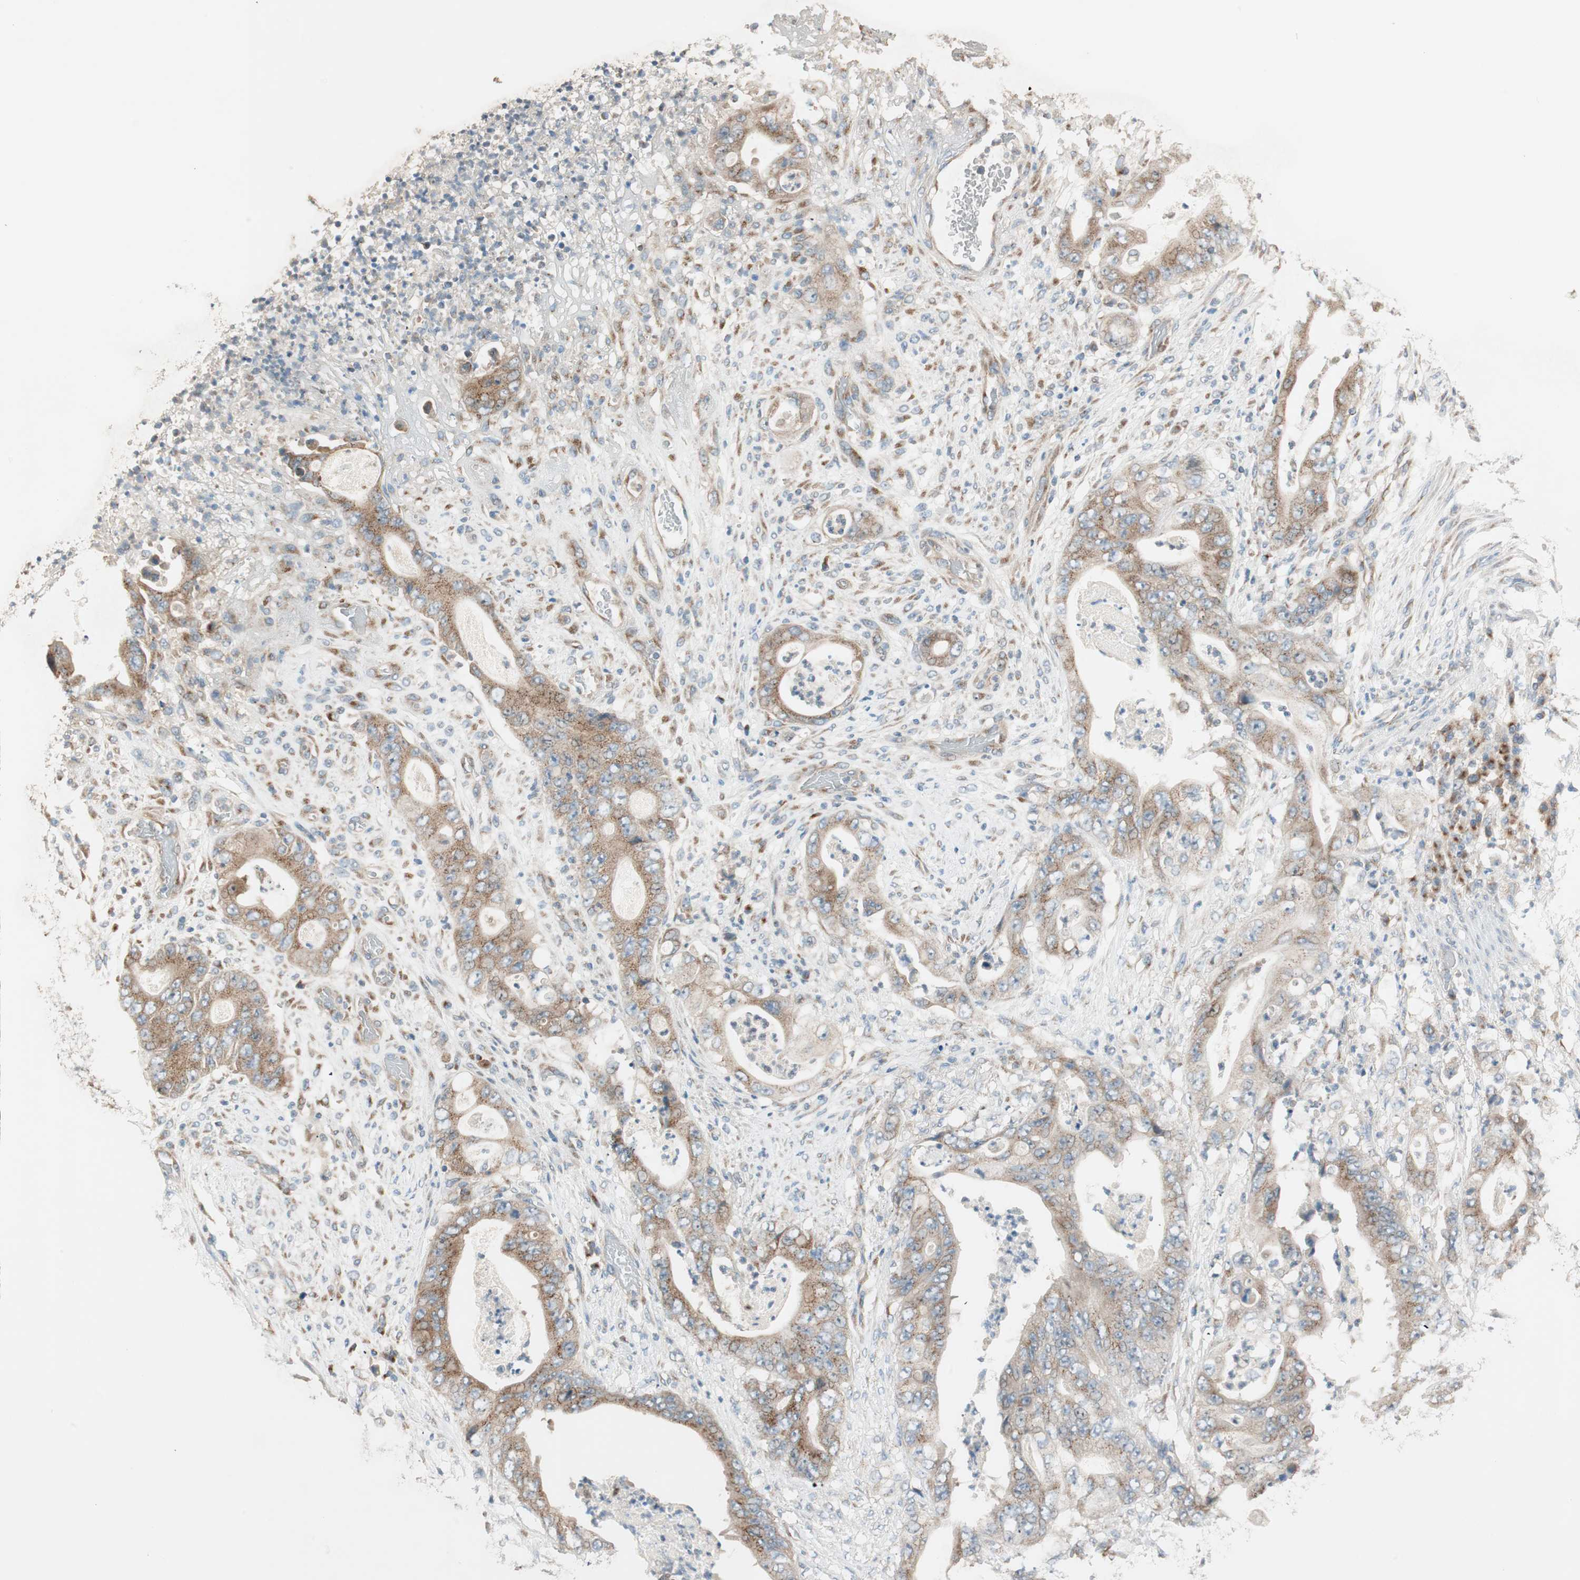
{"staining": {"intensity": "moderate", "quantity": "25%-75%", "location": "cytoplasmic/membranous"}, "tissue": "stomach cancer", "cell_type": "Tumor cells", "image_type": "cancer", "snomed": [{"axis": "morphology", "description": "Adenocarcinoma, NOS"}, {"axis": "topography", "description": "Stomach"}], "caption": "A micrograph of stomach adenocarcinoma stained for a protein displays moderate cytoplasmic/membranous brown staining in tumor cells.", "gene": "SEC16A", "patient": {"sex": "female", "age": 73}}